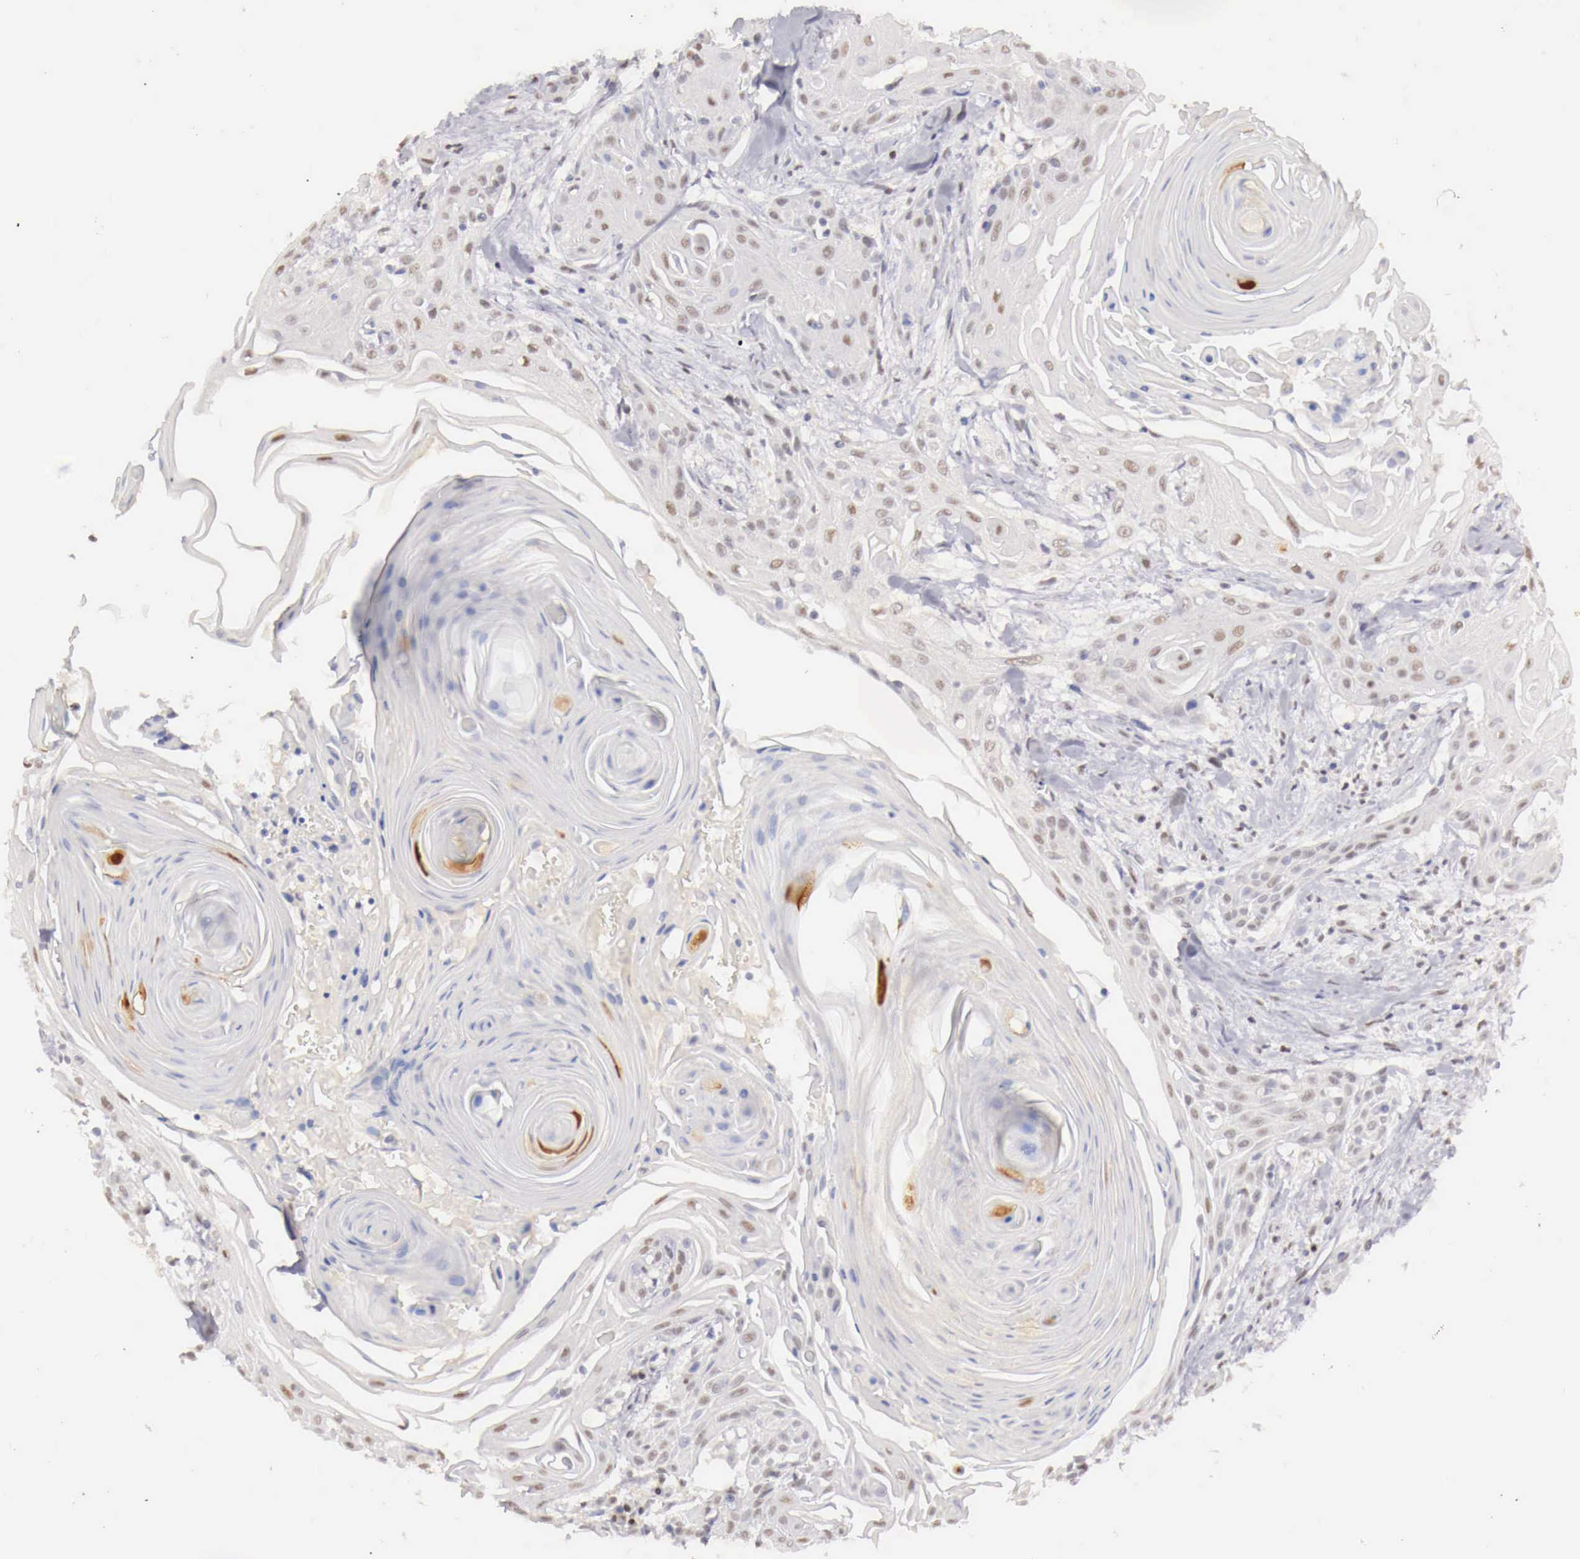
{"staining": {"intensity": "negative", "quantity": "none", "location": "none"}, "tissue": "head and neck cancer", "cell_type": "Tumor cells", "image_type": "cancer", "snomed": [{"axis": "morphology", "description": "Squamous cell carcinoma, NOS"}, {"axis": "morphology", "description": "Squamous cell carcinoma, metastatic, NOS"}, {"axis": "topography", "description": "Lymph node"}, {"axis": "topography", "description": "Salivary gland"}, {"axis": "topography", "description": "Head-Neck"}], "caption": "Head and neck cancer (metastatic squamous cell carcinoma) was stained to show a protein in brown. There is no significant positivity in tumor cells.", "gene": "UBA1", "patient": {"sex": "female", "age": 74}}